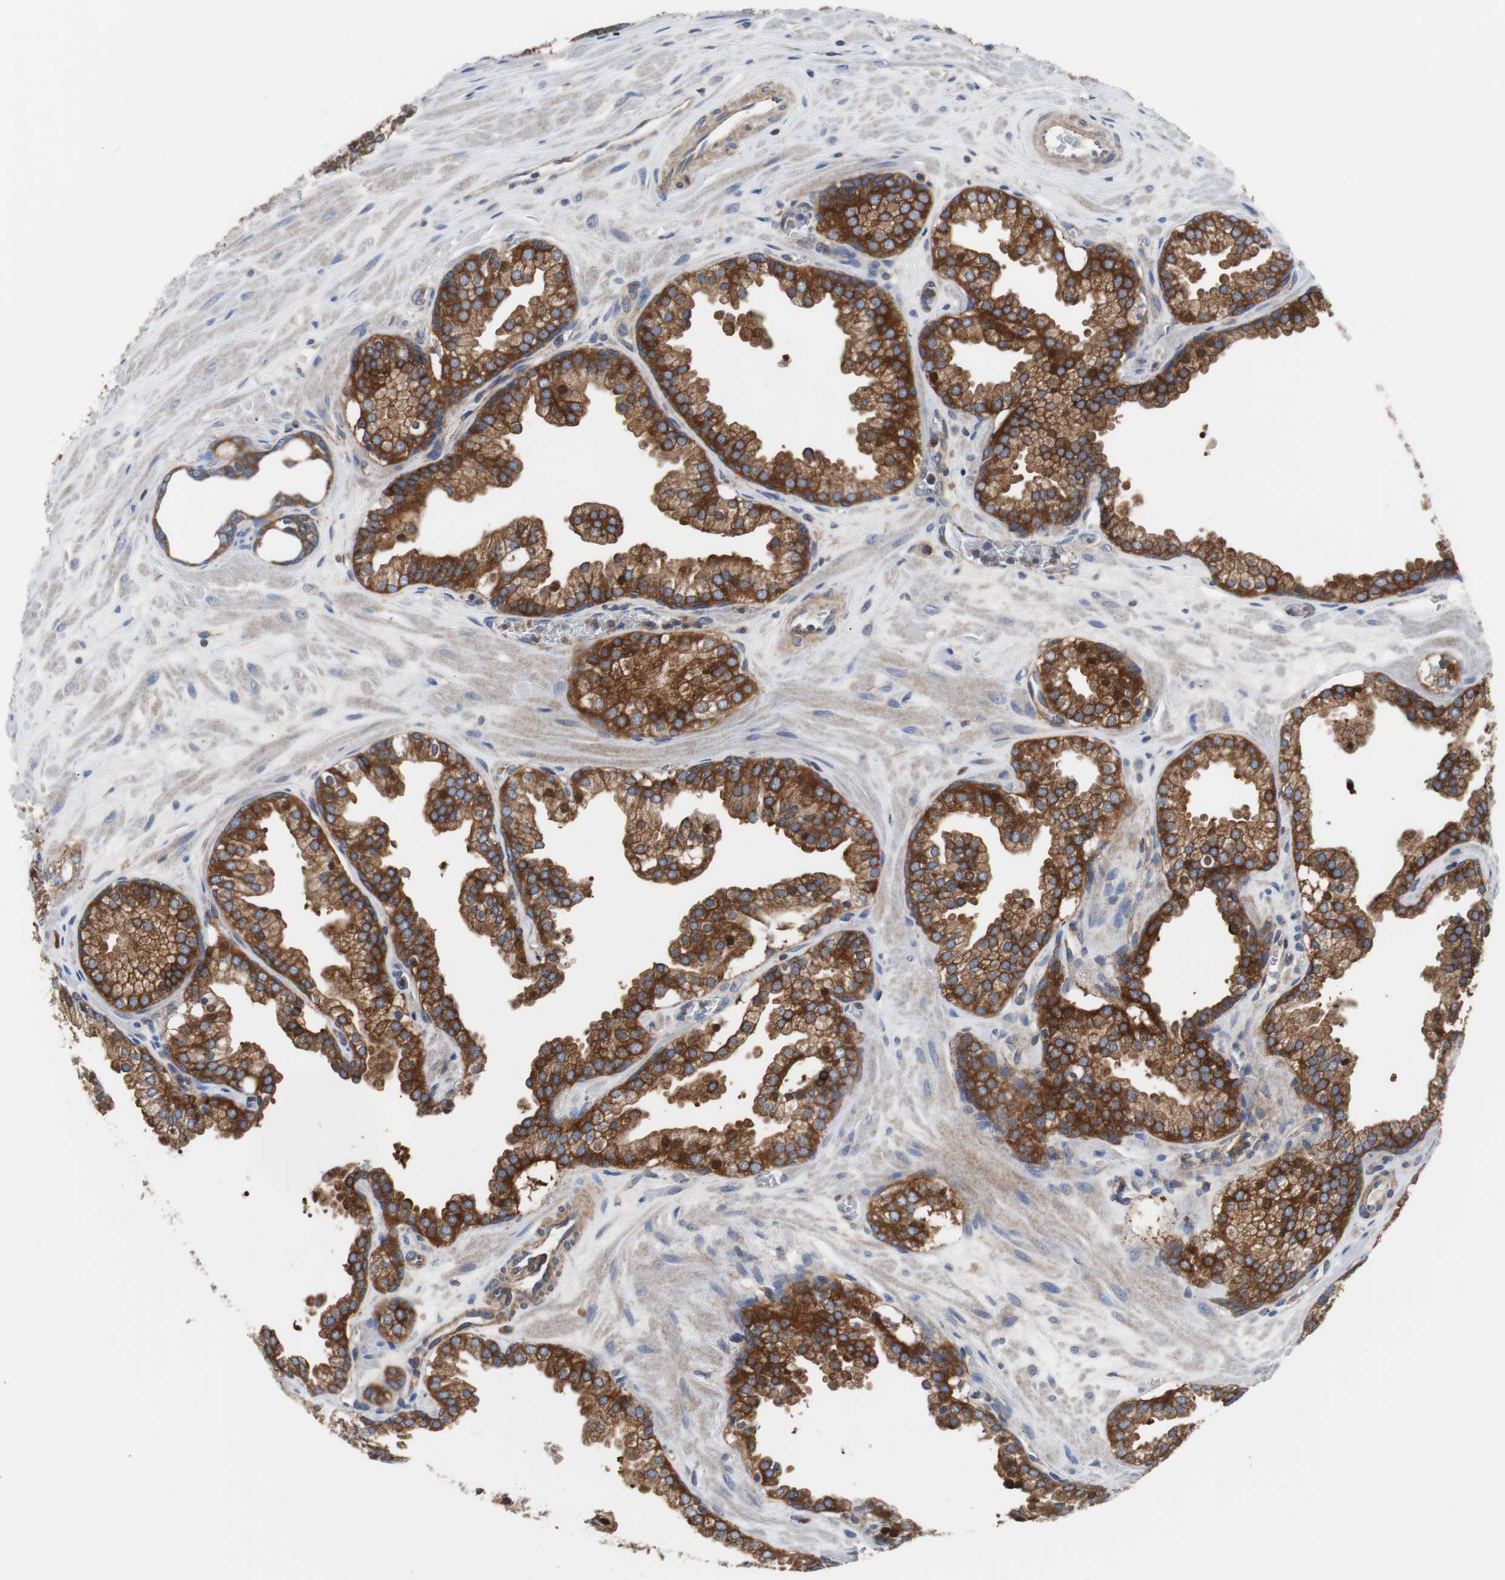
{"staining": {"intensity": "strong", "quantity": ">75%", "location": "cytoplasmic/membranous"}, "tissue": "prostate cancer", "cell_type": "Tumor cells", "image_type": "cancer", "snomed": [{"axis": "morphology", "description": "Adenocarcinoma, Low grade"}, {"axis": "topography", "description": "Prostate"}], "caption": "About >75% of tumor cells in human prostate cancer (low-grade adenocarcinoma) reveal strong cytoplasmic/membranous protein staining as visualized by brown immunohistochemical staining.", "gene": "BRAF", "patient": {"sex": "male", "age": 57}}